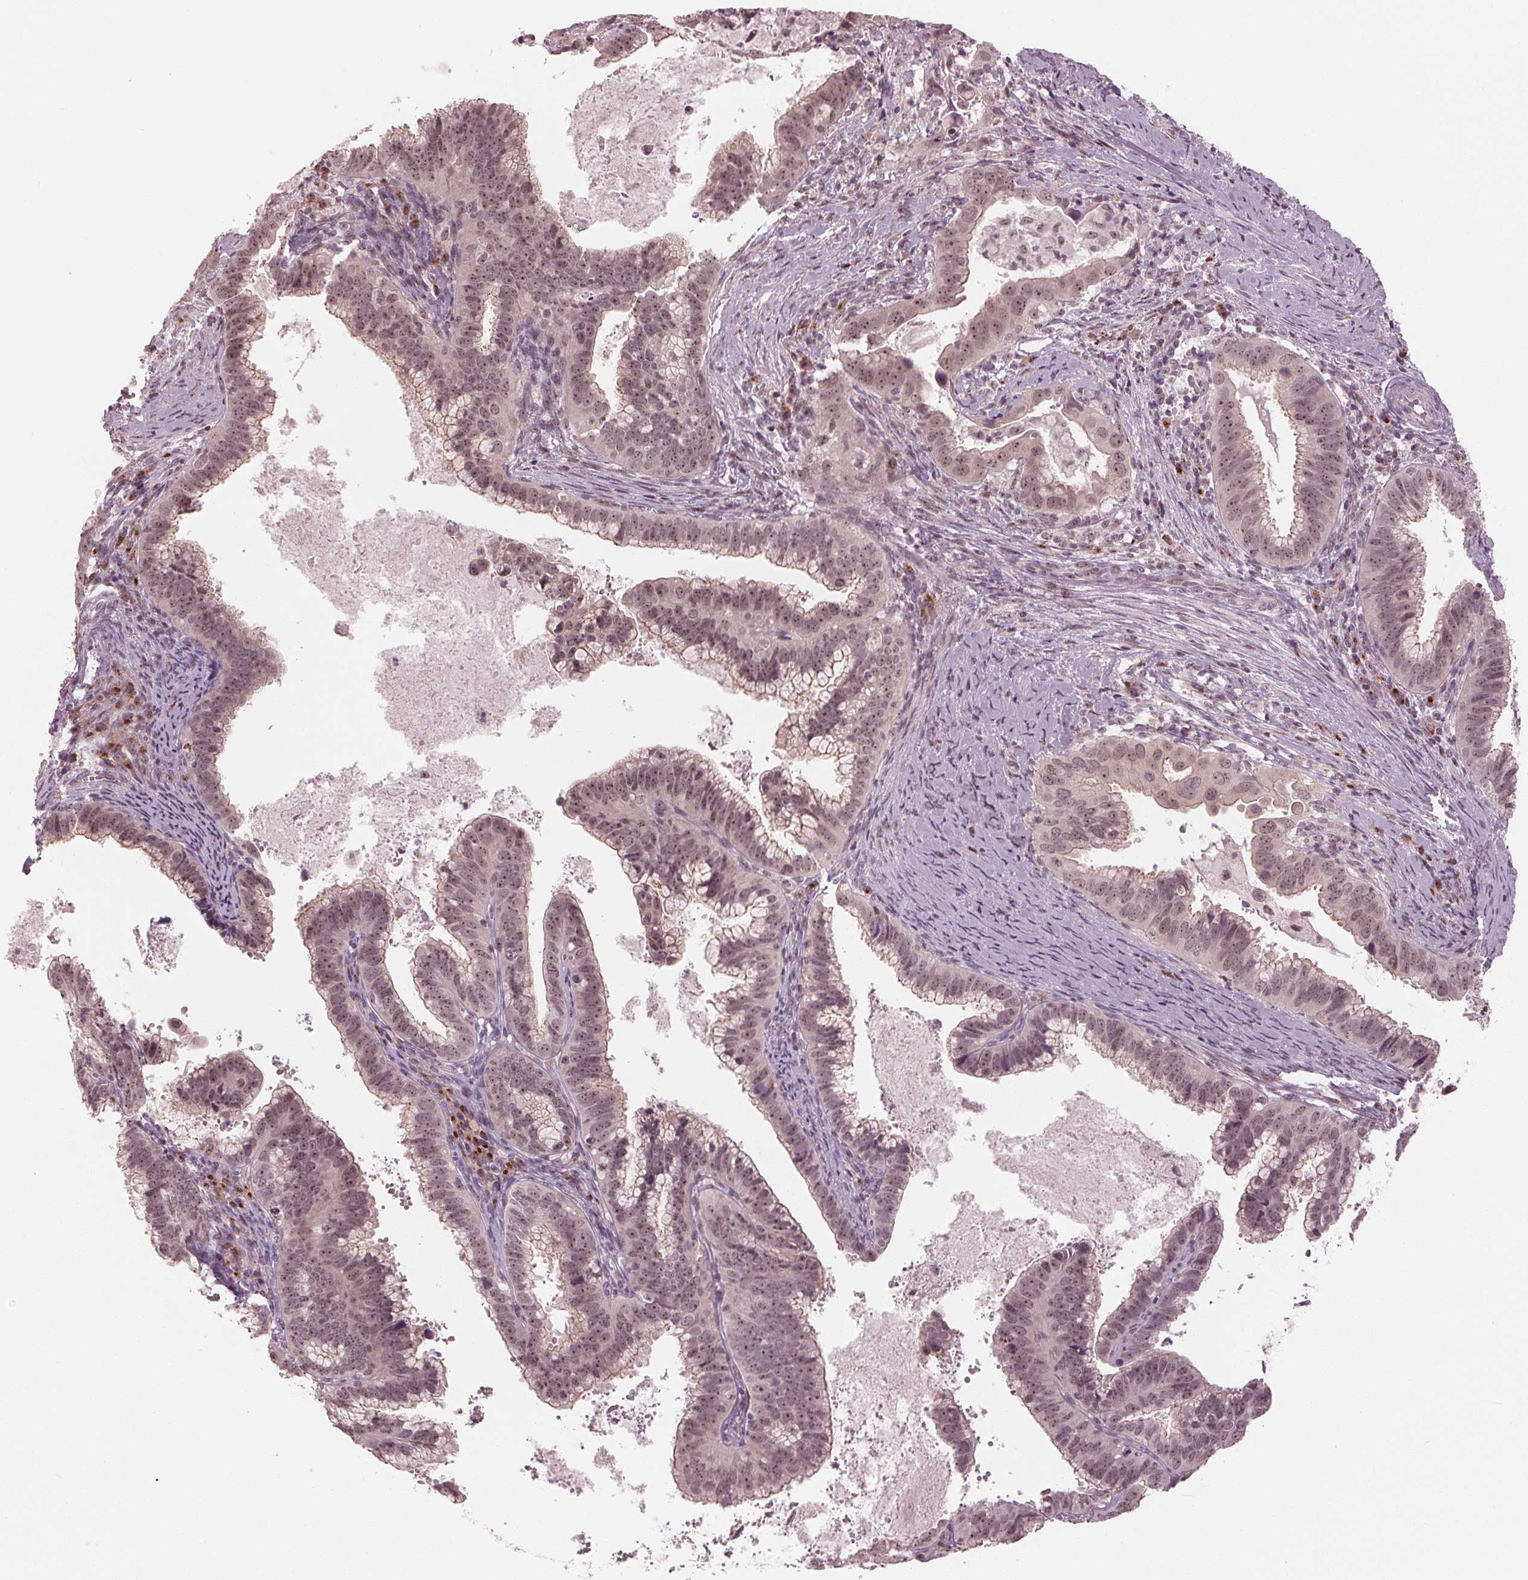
{"staining": {"intensity": "moderate", "quantity": ">75%", "location": "cytoplasmic/membranous,nuclear"}, "tissue": "cervical cancer", "cell_type": "Tumor cells", "image_type": "cancer", "snomed": [{"axis": "morphology", "description": "Adenocarcinoma, NOS"}, {"axis": "topography", "description": "Cervix"}], "caption": "IHC of cervical cancer exhibits medium levels of moderate cytoplasmic/membranous and nuclear positivity in about >75% of tumor cells.", "gene": "SLX4", "patient": {"sex": "female", "age": 61}}